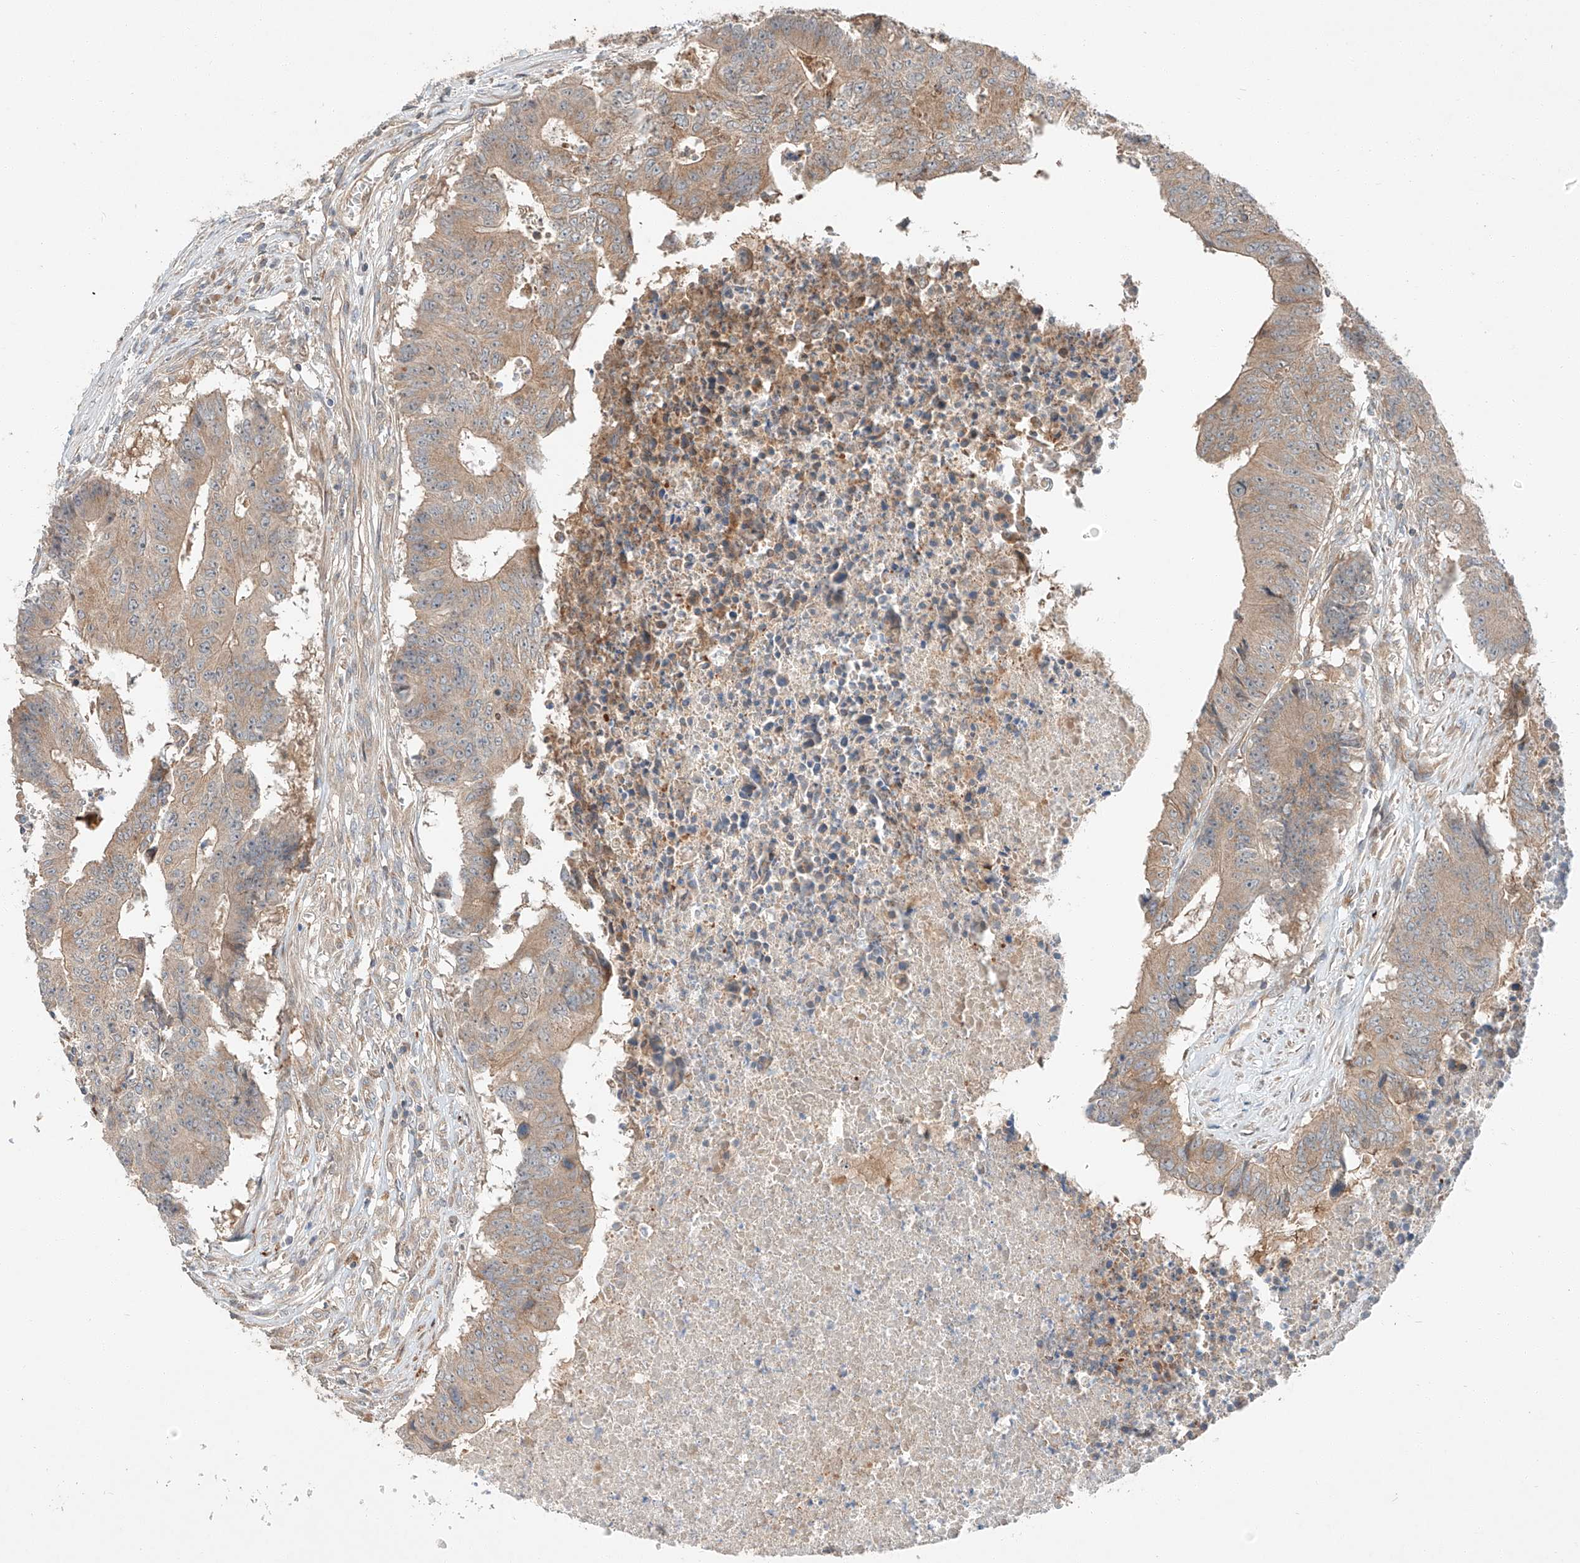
{"staining": {"intensity": "moderate", "quantity": ">75%", "location": "cytoplasmic/membranous"}, "tissue": "colorectal cancer", "cell_type": "Tumor cells", "image_type": "cancer", "snomed": [{"axis": "morphology", "description": "Adenocarcinoma, NOS"}, {"axis": "topography", "description": "Colon"}], "caption": "High-power microscopy captured an immunohistochemistry histopathology image of colorectal cancer, revealing moderate cytoplasmic/membranous positivity in about >75% of tumor cells.", "gene": "XPNPEP1", "patient": {"sex": "male", "age": 87}}